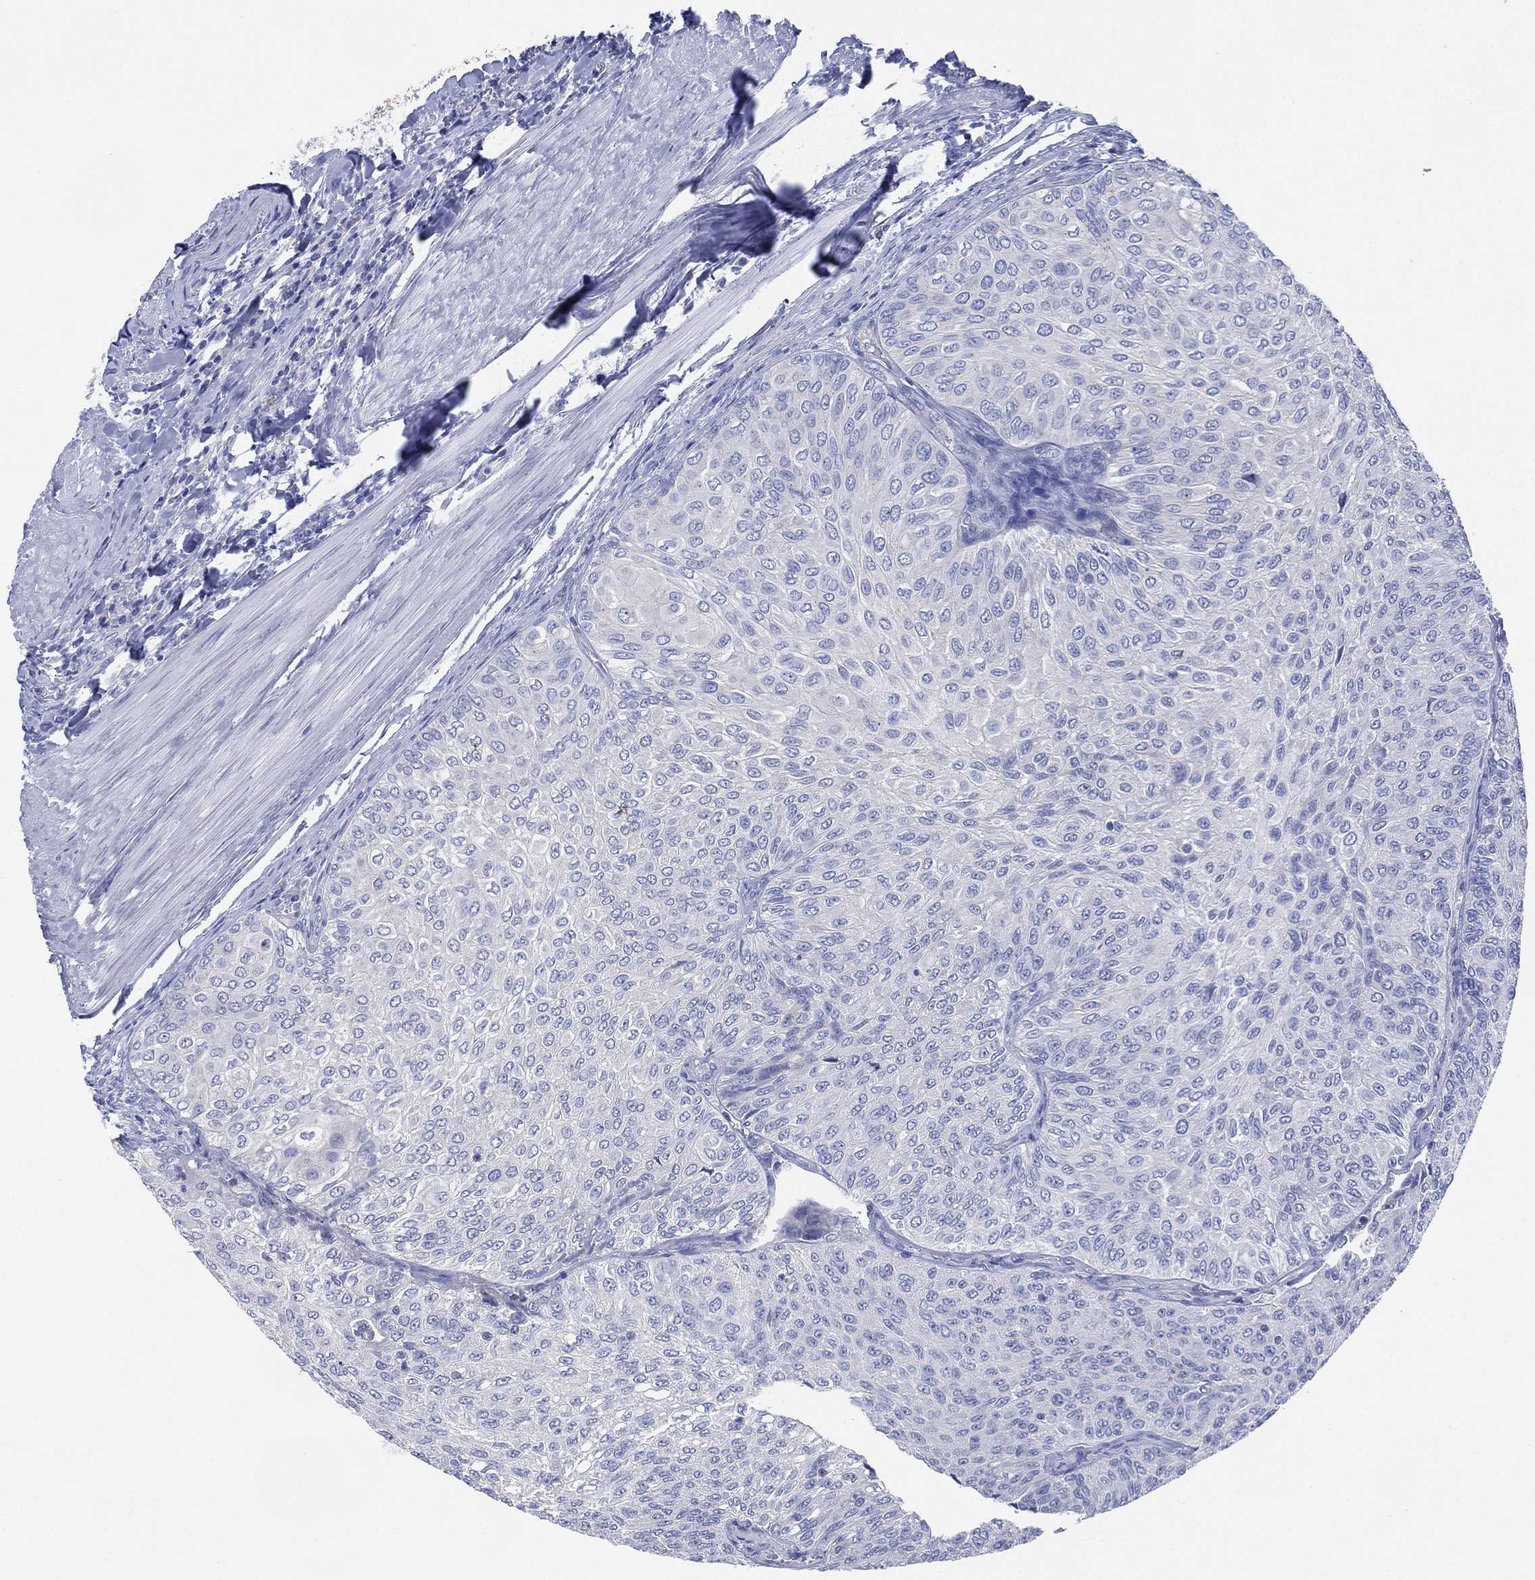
{"staining": {"intensity": "negative", "quantity": "none", "location": "none"}, "tissue": "urothelial cancer", "cell_type": "Tumor cells", "image_type": "cancer", "snomed": [{"axis": "morphology", "description": "Urothelial carcinoma, Low grade"}, {"axis": "topography", "description": "Ureter, NOS"}, {"axis": "topography", "description": "Urinary bladder"}], "caption": "Immunohistochemistry histopathology image of urothelial cancer stained for a protein (brown), which reveals no expression in tumor cells.", "gene": "CHRNA3", "patient": {"sex": "male", "age": 78}}